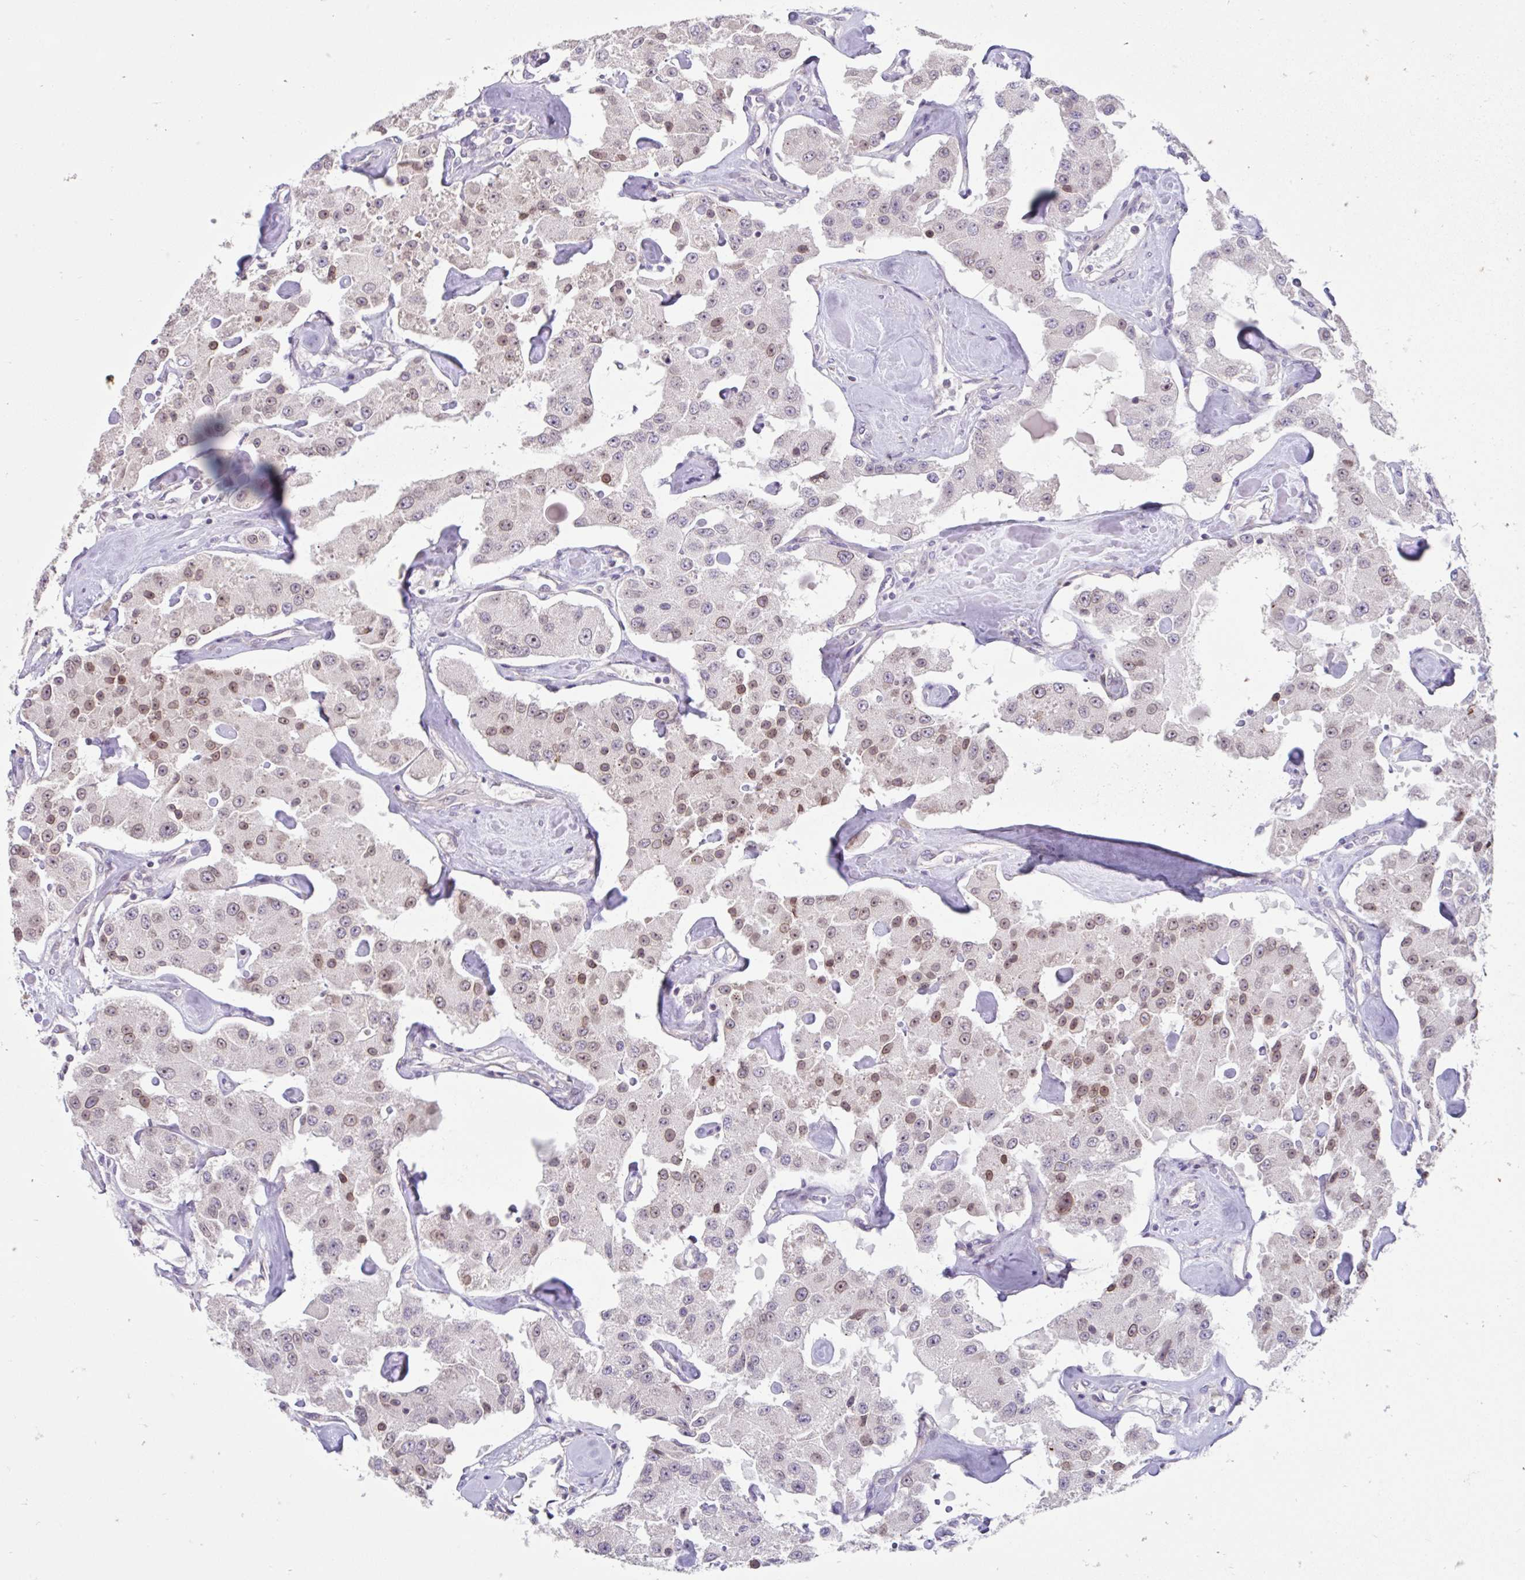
{"staining": {"intensity": "moderate", "quantity": "25%-75%", "location": "nuclear"}, "tissue": "carcinoid", "cell_type": "Tumor cells", "image_type": "cancer", "snomed": [{"axis": "morphology", "description": "Carcinoid, malignant, NOS"}, {"axis": "topography", "description": "Pancreas"}], "caption": "The immunohistochemical stain labels moderate nuclear staining in tumor cells of carcinoid tissue. (brown staining indicates protein expression, while blue staining denotes nuclei).", "gene": "NT5C1B", "patient": {"sex": "male", "age": 41}}